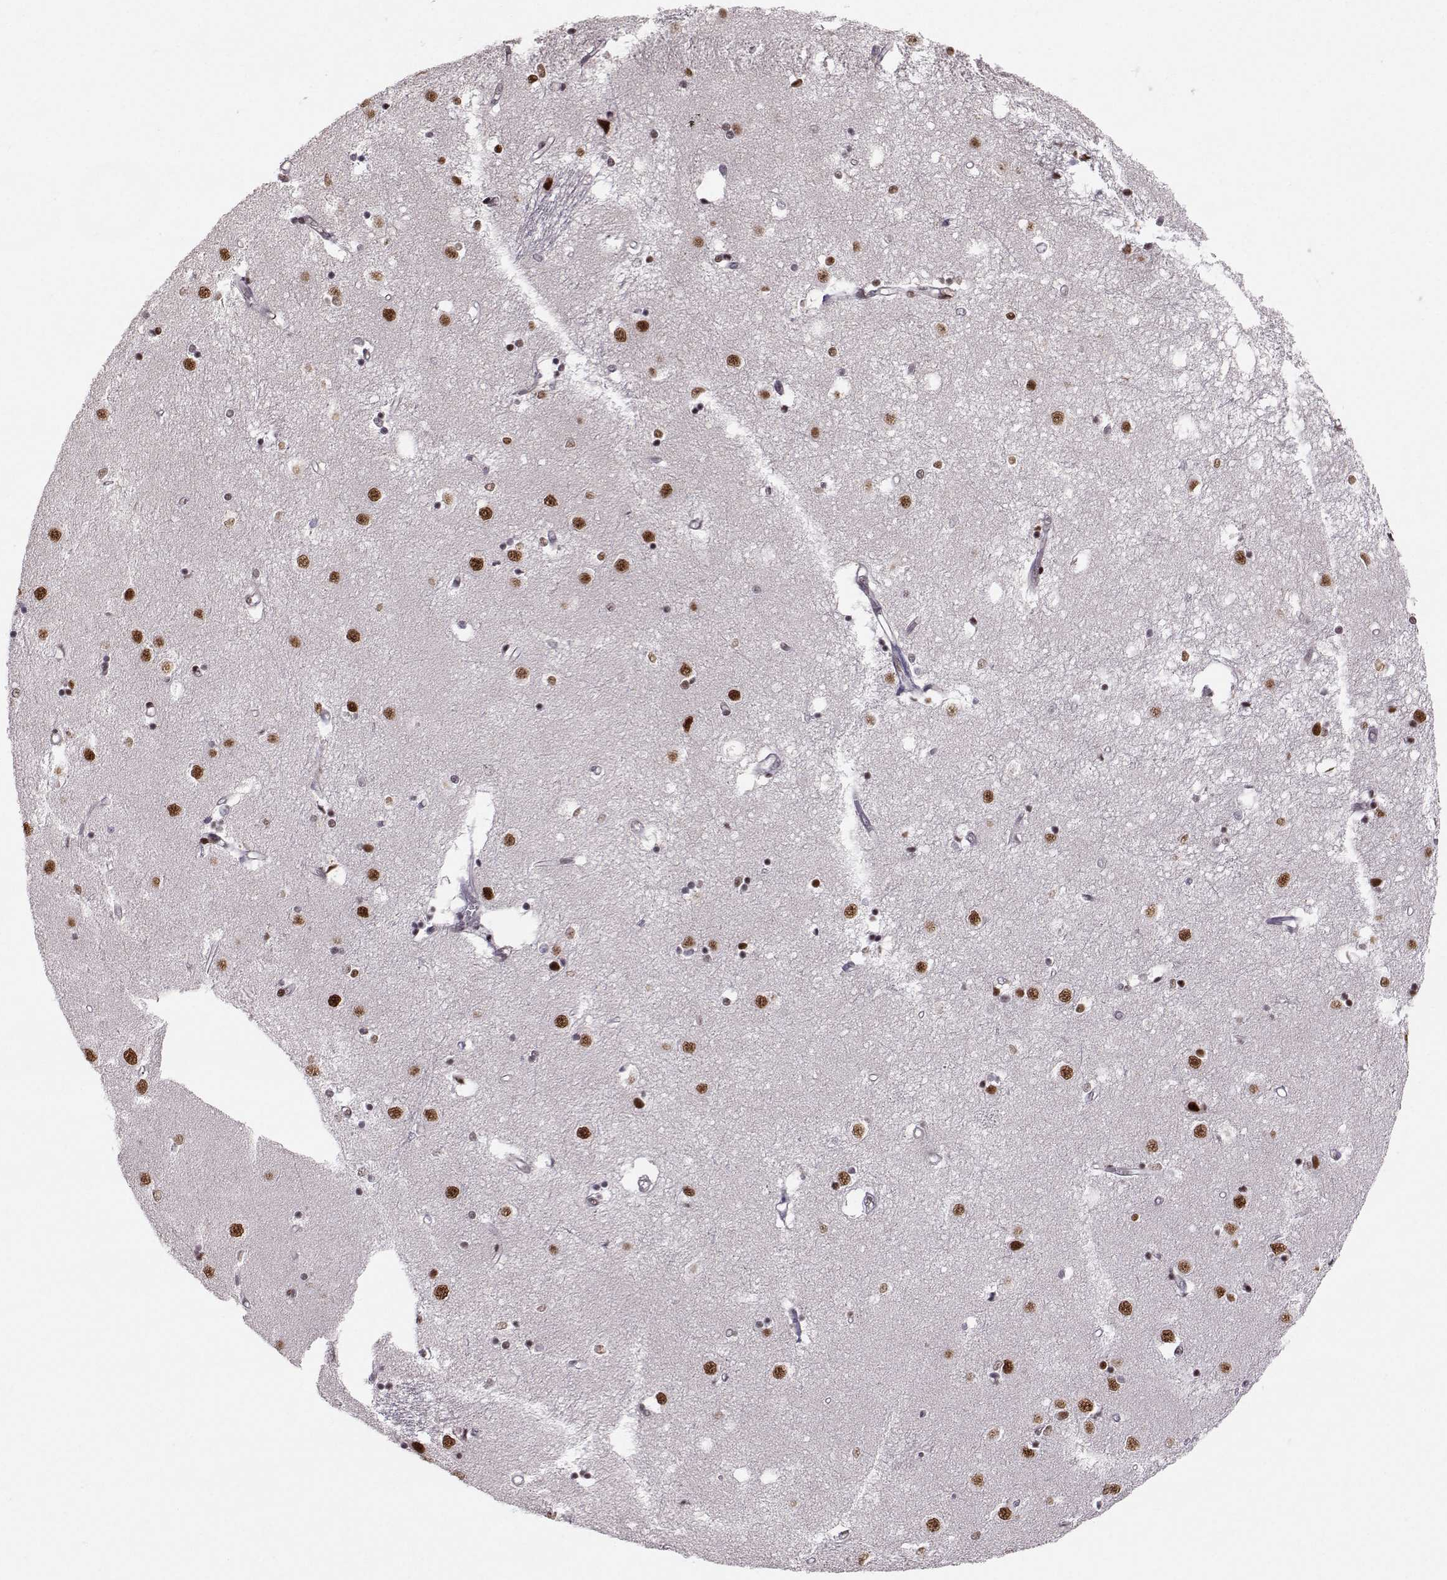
{"staining": {"intensity": "moderate", "quantity": "<25%", "location": "nuclear"}, "tissue": "caudate", "cell_type": "Glial cells", "image_type": "normal", "snomed": [{"axis": "morphology", "description": "Normal tissue, NOS"}, {"axis": "topography", "description": "Lateral ventricle wall"}], "caption": "Immunohistochemical staining of unremarkable caudate shows moderate nuclear protein expression in about <25% of glial cells.", "gene": "SNAPC2", "patient": {"sex": "male", "age": 54}}